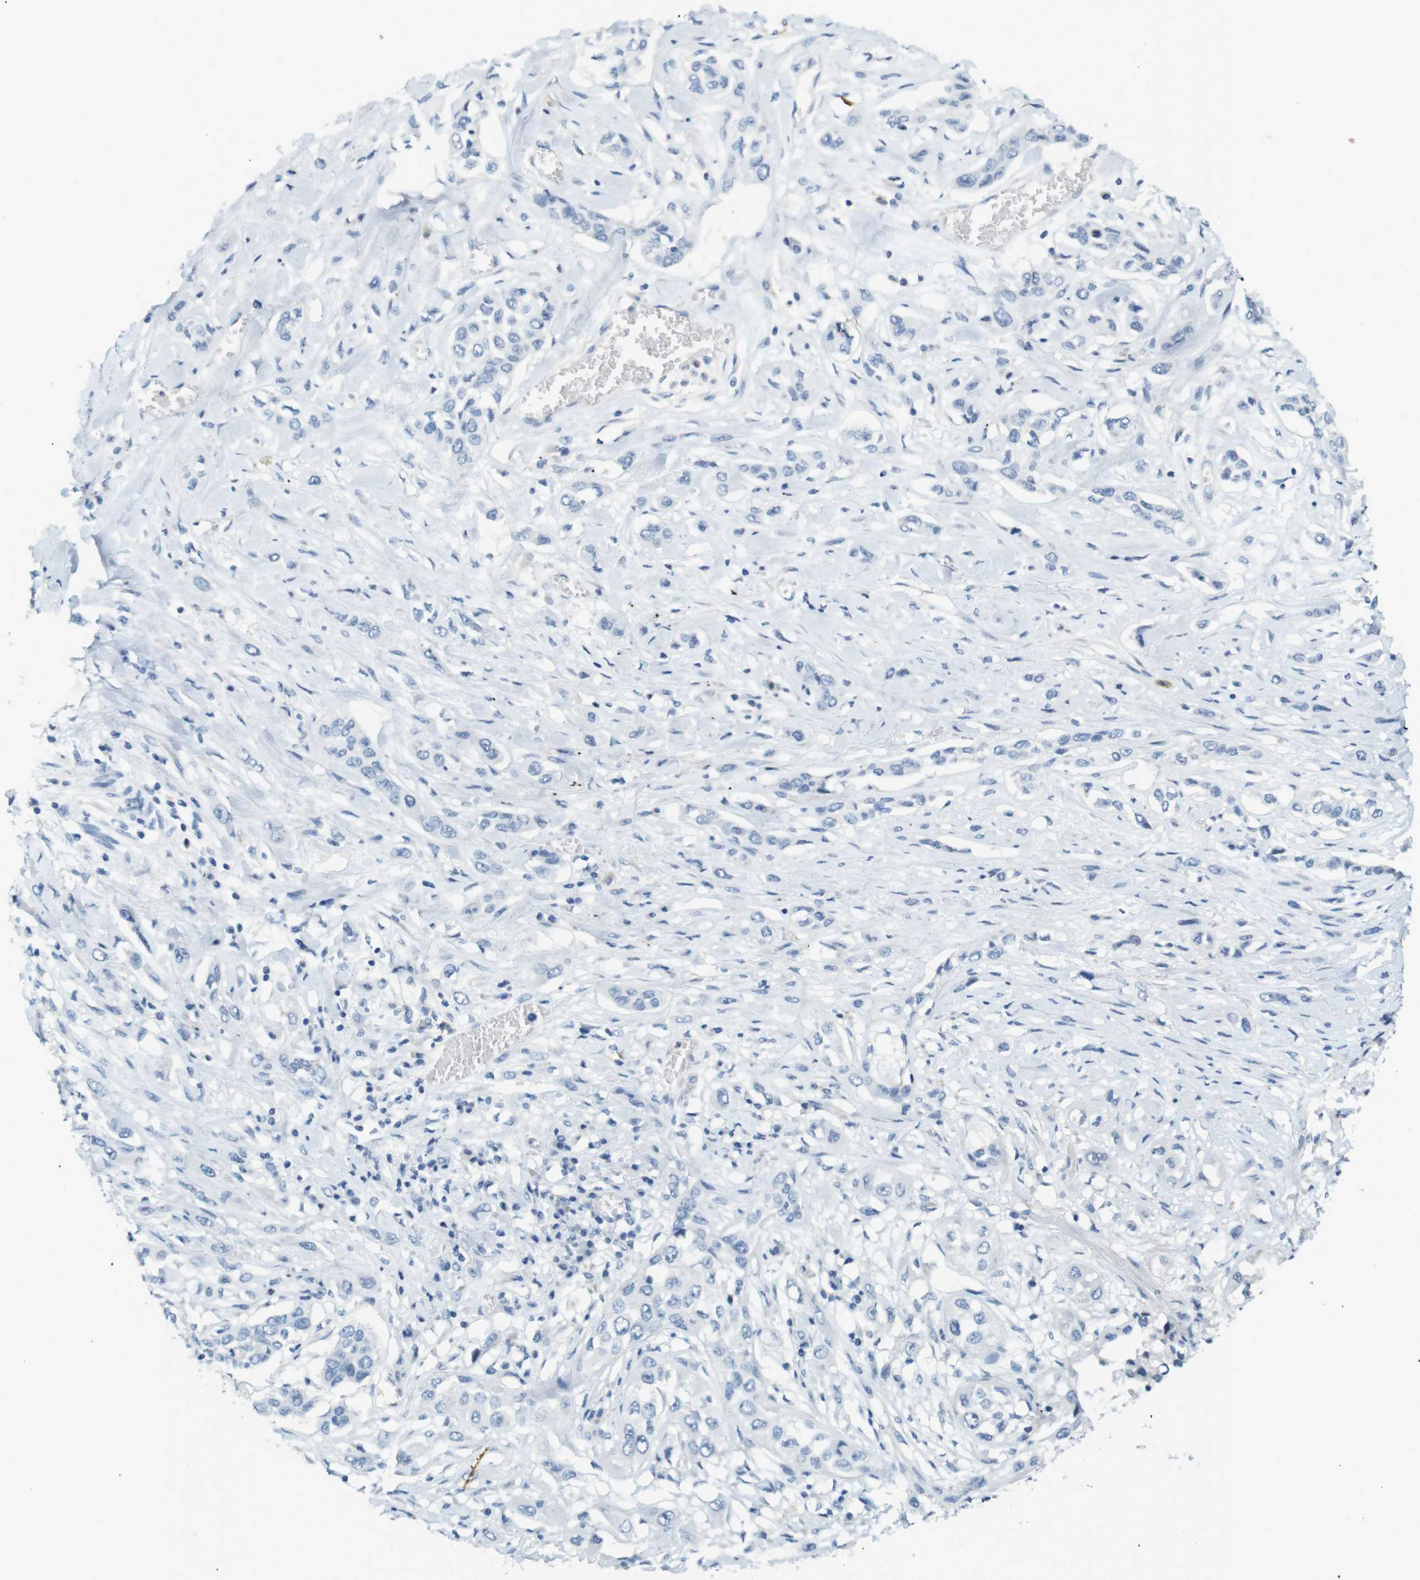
{"staining": {"intensity": "negative", "quantity": "none", "location": "none"}, "tissue": "lung cancer", "cell_type": "Tumor cells", "image_type": "cancer", "snomed": [{"axis": "morphology", "description": "Squamous cell carcinoma, NOS"}, {"axis": "topography", "description": "Lung"}], "caption": "DAB immunohistochemical staining of lung cancer (squamous cell carcinoma) displays no significant staining in tumor cells.", "gene": "LRRK2", "patient": {"sex": "male", "age": 71}}